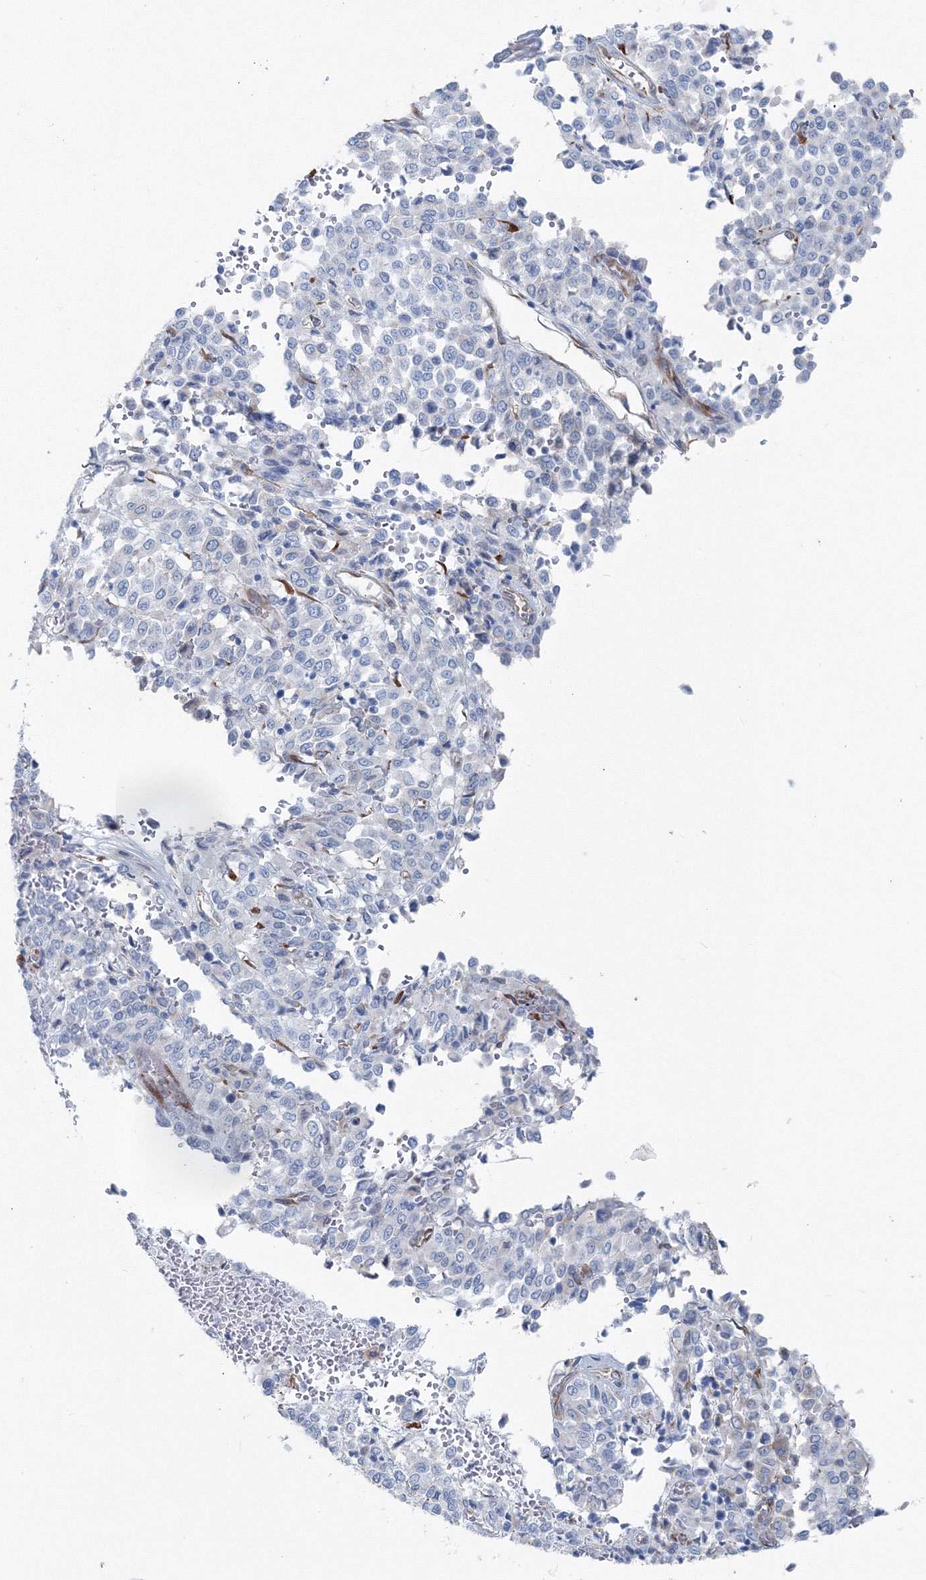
{"staining": {"intensity": "negative", "quantity": "none", "location": "none"}, "tissue": "melanoma", "cell_type": "Tumor cells", "image_type": "cancer", "snomed": [{"axis": "morphology", "description": "Malignant melanoma, Metastatic site"}, {"axis": "topography", "description": "Pancreas"}], "caption": "Immunohistochemistry of human malignant melanoma (metastatic site) displays no staining in tumor cells. The staining was performed using DAB (3,3'-diaminobenzidine) to visualize the protein expression in brown, while the nuclei were stained in blue with hematoxylin (Magnification: 20x).", "gene": "RCN1", "patient": {"sex": "female", "age": 30}}